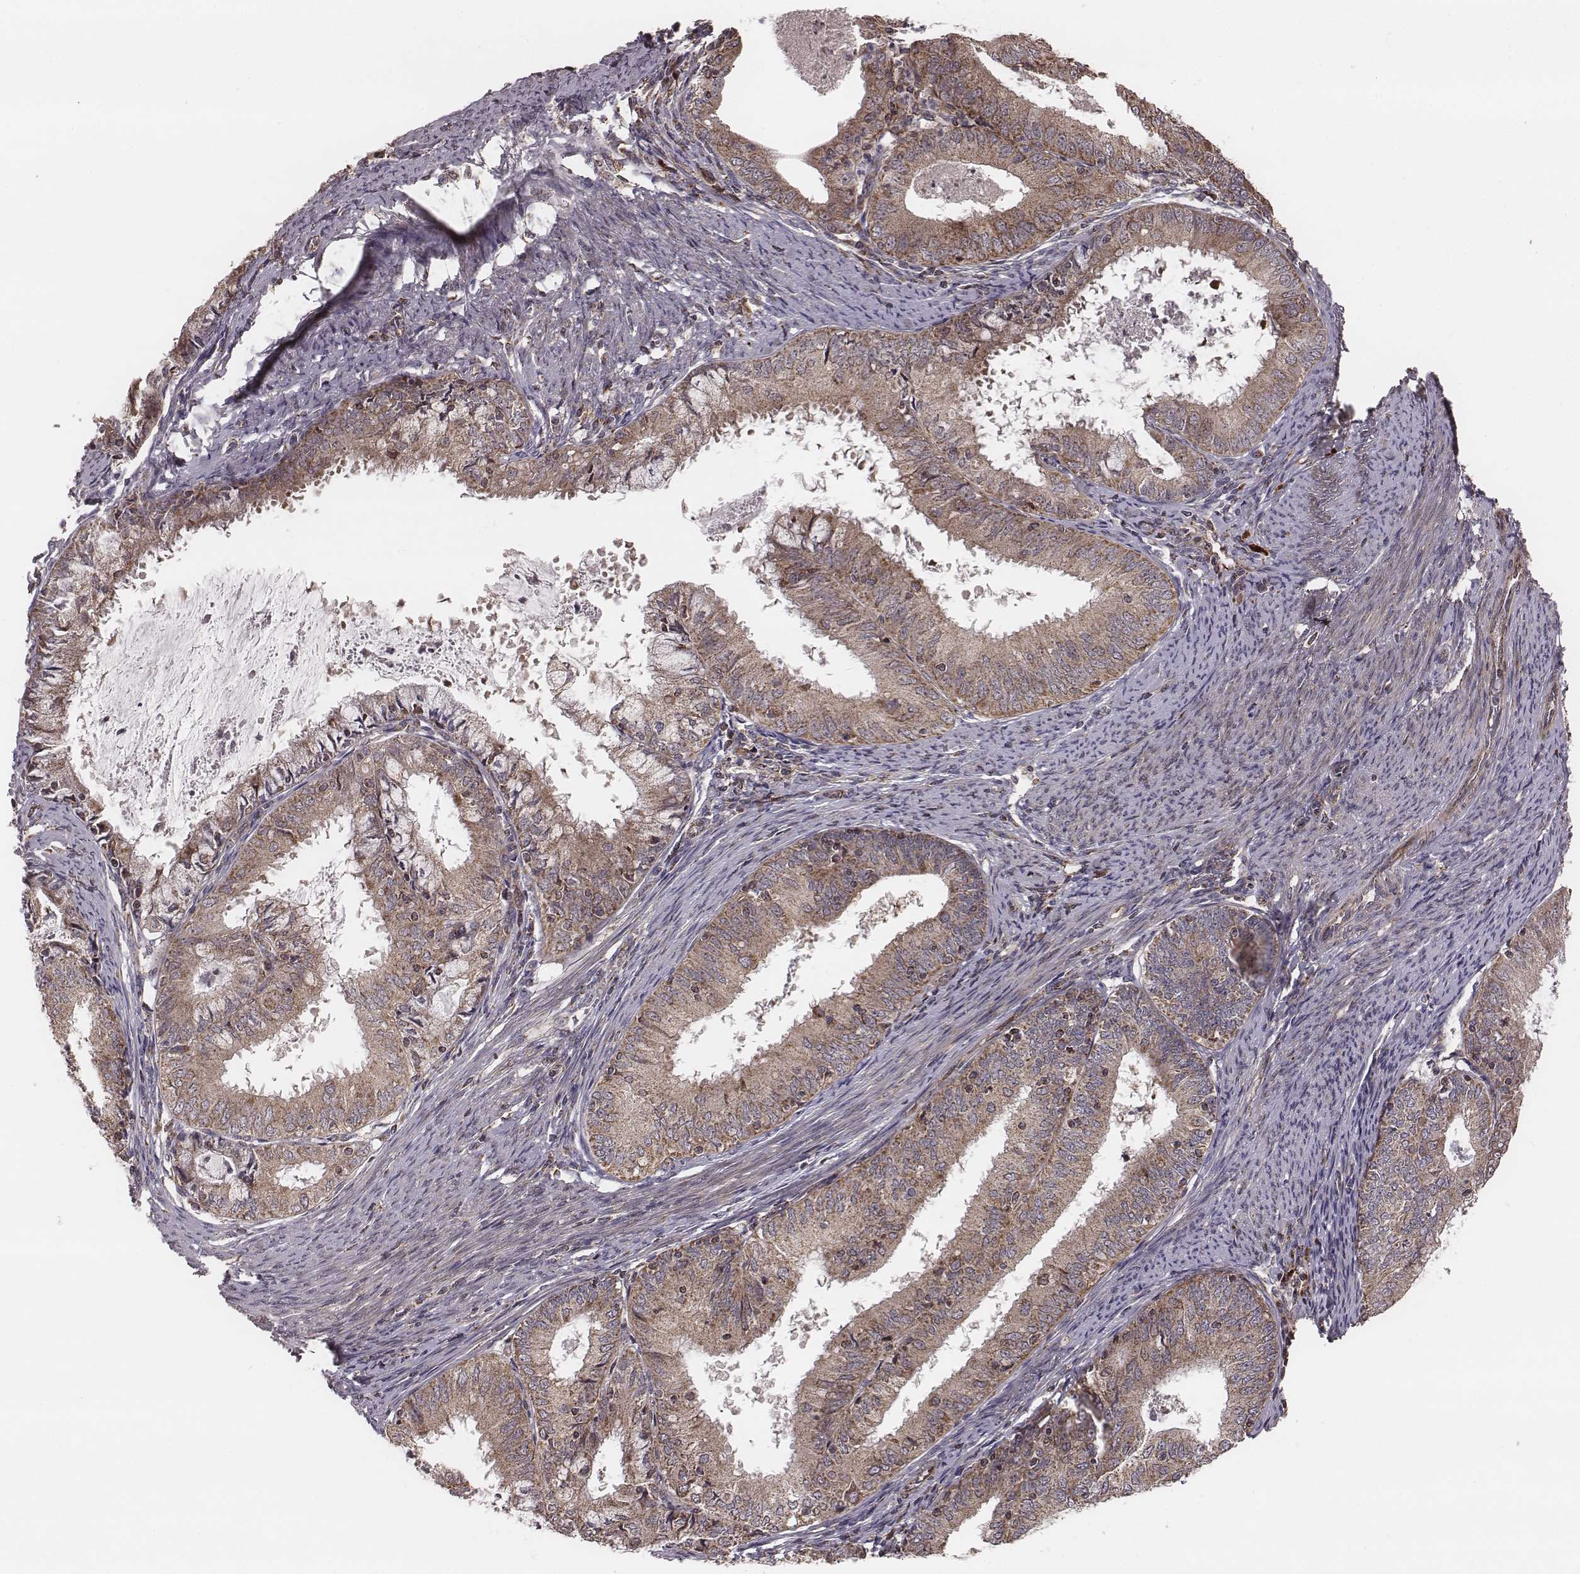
{"staining": {"intensity": "moderate", "quantity": "25%-75%", "location": "cytoplasmic/membranous"}, "tissue": "endometrial cancer", "cell_type": "Tumor cells", "image_type": "cancer", "snomed": [{"axis": "morphology", "description": "Adenocarcinoma, NOS"}, {"axis": "topography", "description": "Endometrium"}], "caption": "The histopathology image displays immunohistochemical staining of endometrial adenocarcinoma. There is moderate cytoplasmic/membranous expression is identified in approximately 25%-75% of tumor cells.", "gene": "ZDHHC21", "patient": {"sex": "female", "age": 57}}